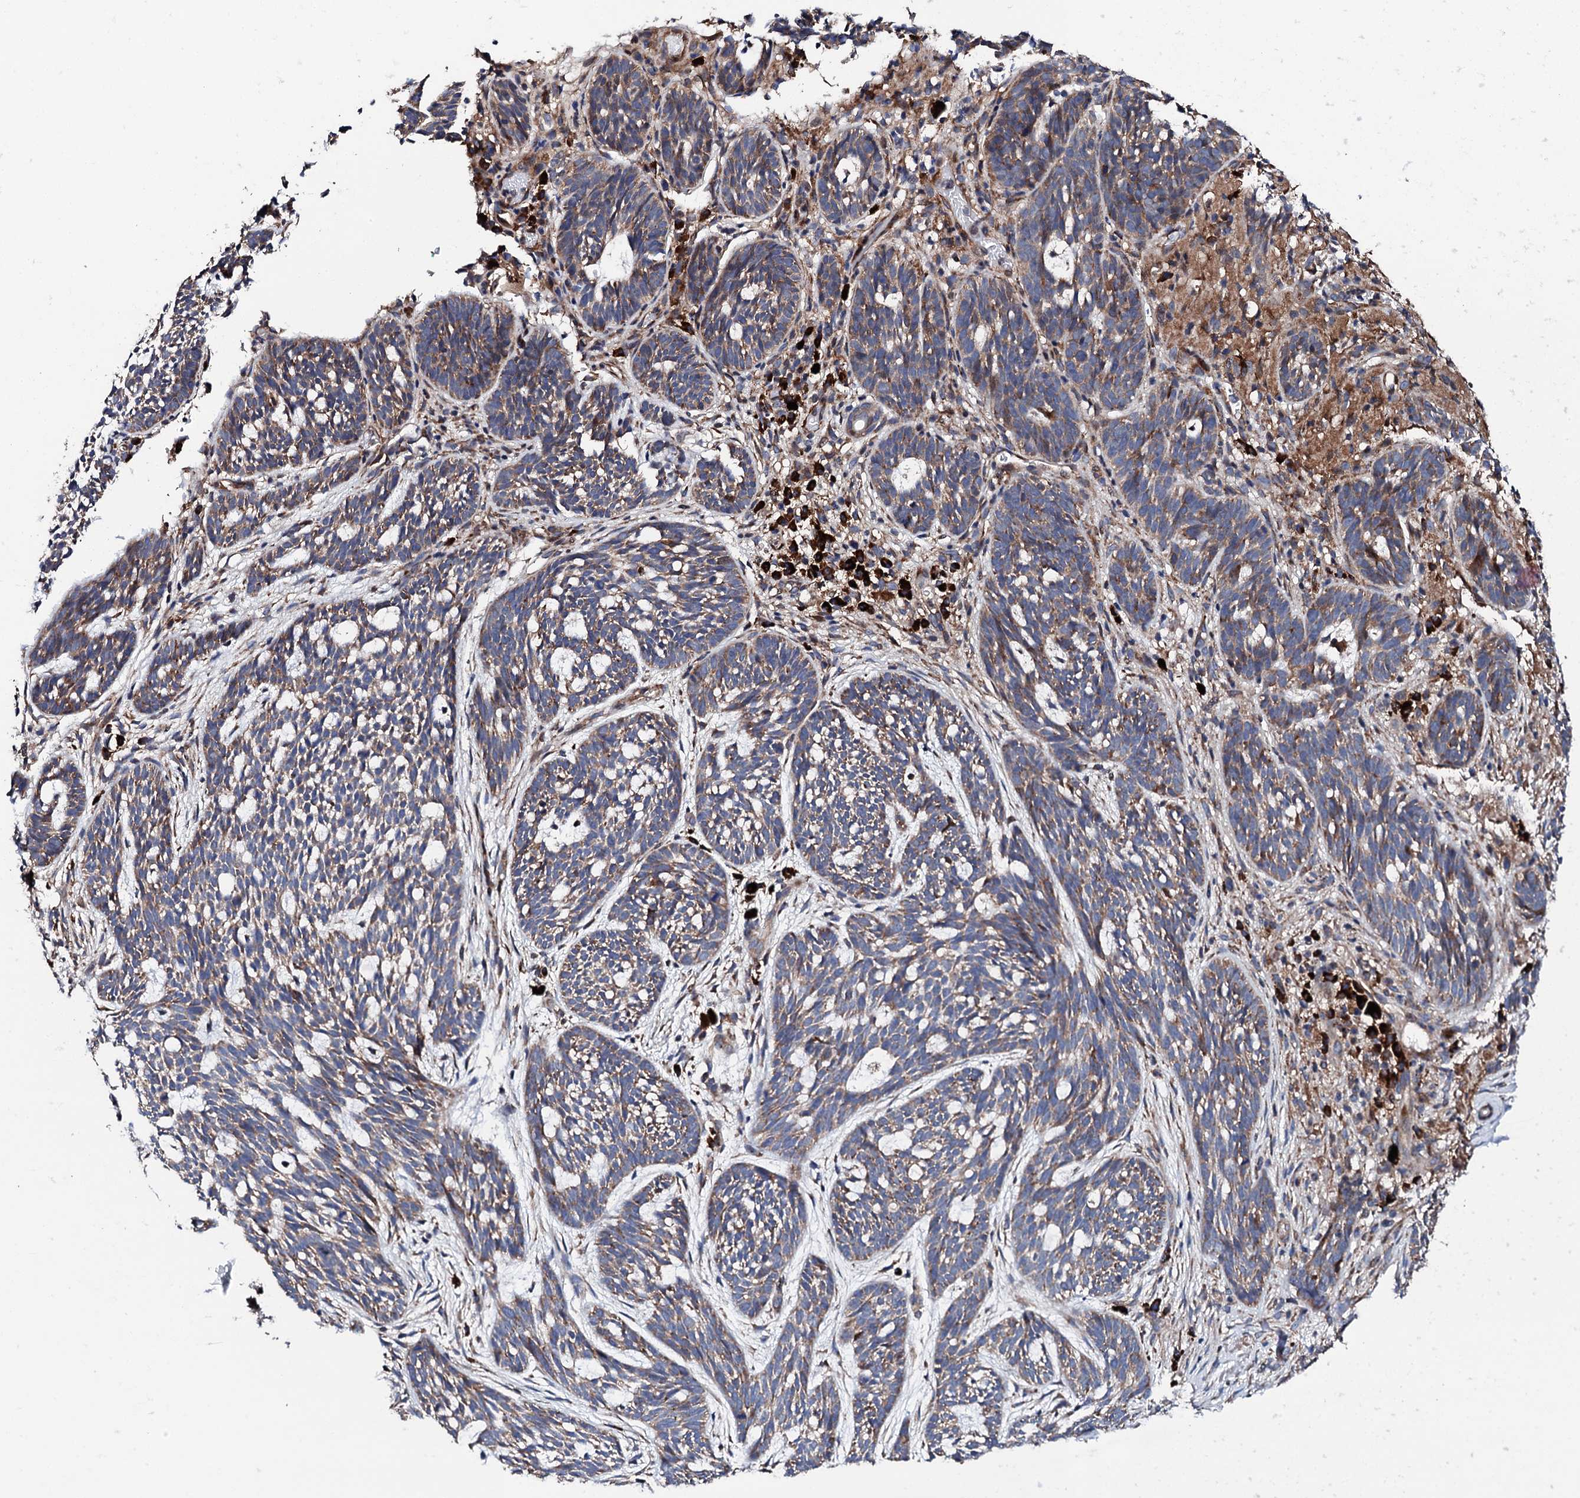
{"staining": {"intensity": "weak", "quantity": "25%-75%", "location": "cytoplasmic/membranous"}, "tissue": "skin cancer", "cell_type": "Tumor cells", "image_type": "cancer", "snomed": [{"axis": "morphology", "description": "Basal cell carcinoma"}, {"axis": "topography", "description": "Skin"}], "caption": "Immunohistochemical staining of human skin cancer (basal cell carcinoma) displays weak cytoplasmic/membranous protein staining in about 25%-75% of tumor cells.", "gene": "LIPT2", "patient": {"sex": "male", "age": 71}}